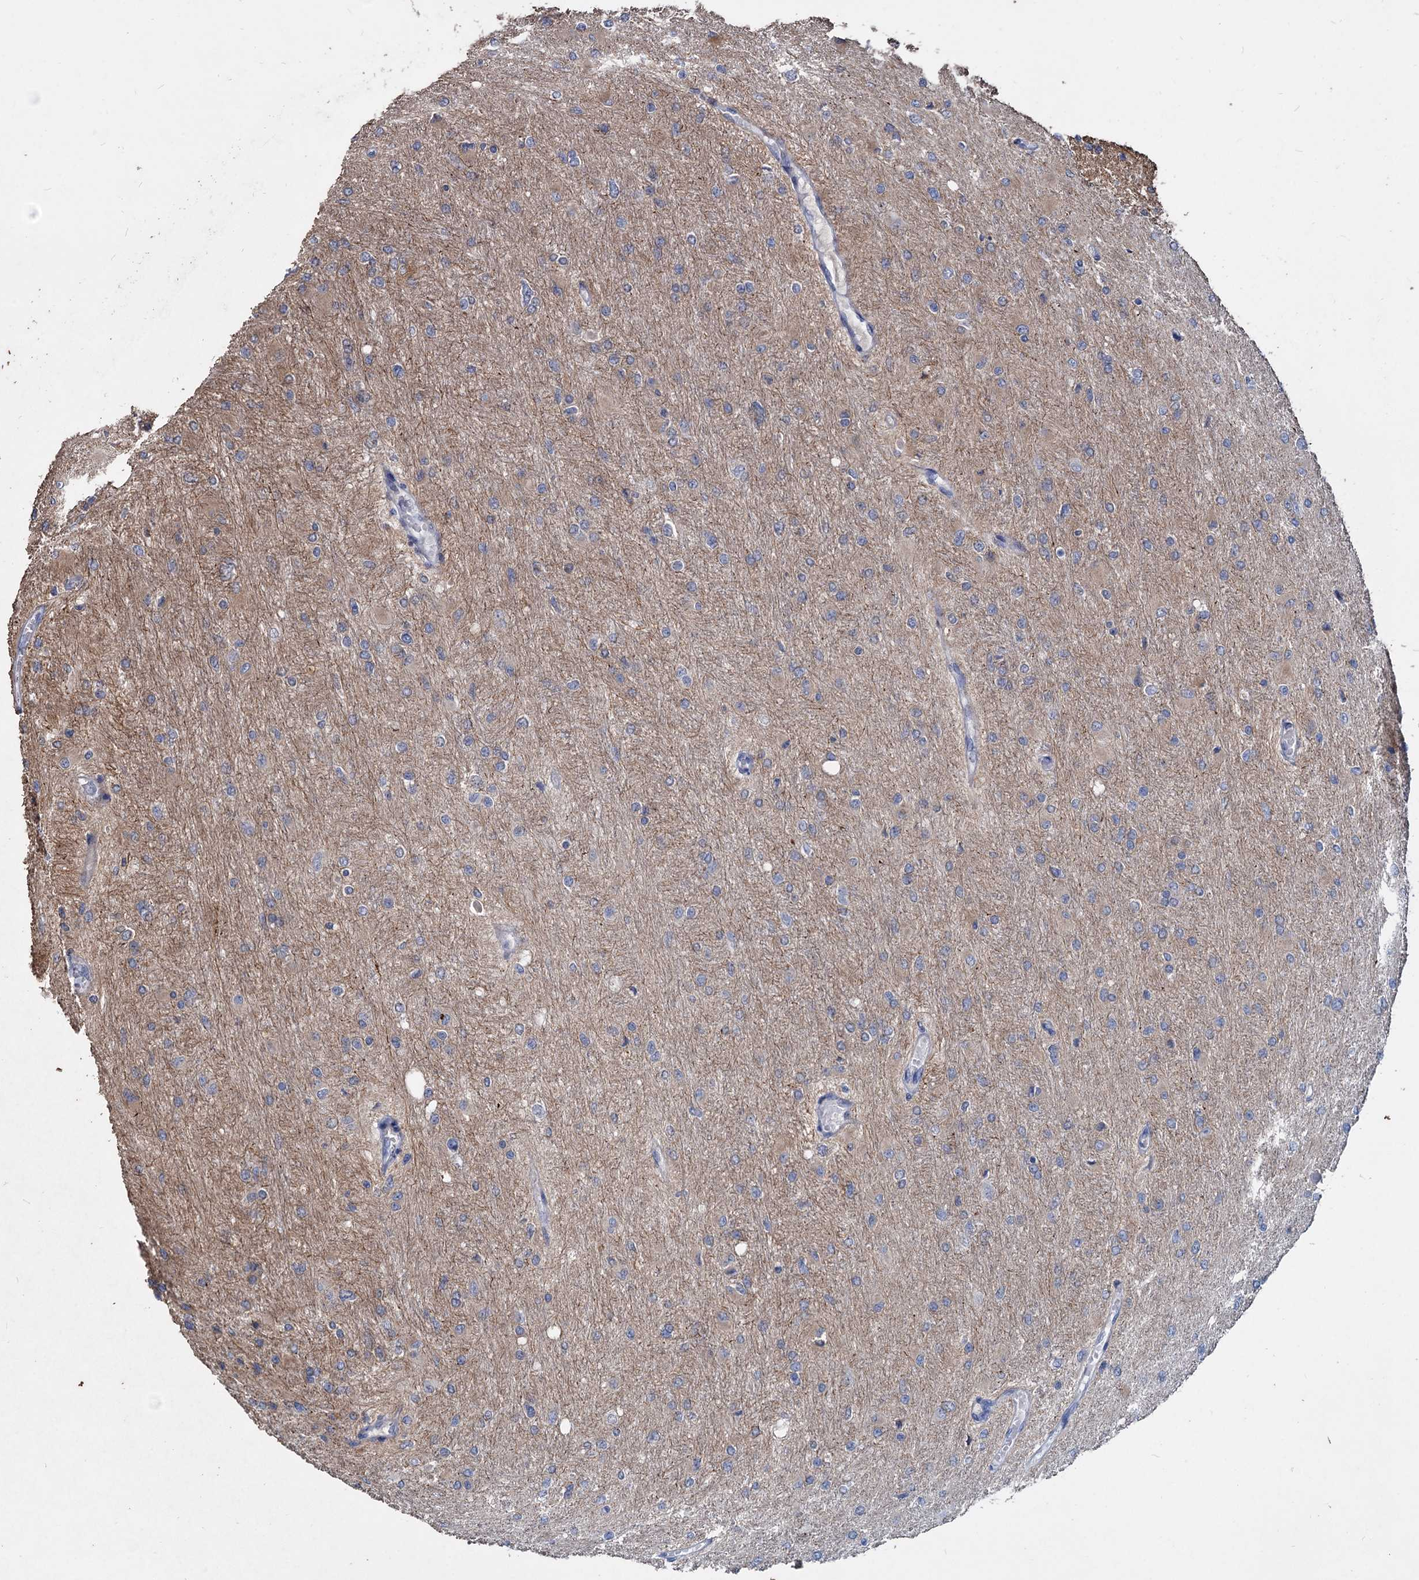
{"staining": {"intensity": "negative", "quantity": "none", "location": "none"}, "tissue": "glioma", "cell_type": "Tumor cells", "image_type": "cancer", "snomed": [{"axis": "morphology", "description": "Glioma, malignant, High grade"}, {"axis": "topography", "description": "Cerebral cortex"}], "caption": "An image of malignant glioma (high-grade) stained for a protein reveals no brown staining in tumor cells.", "gene": "DEPDC4", "patient": {"sex": "female", "age": 36}}